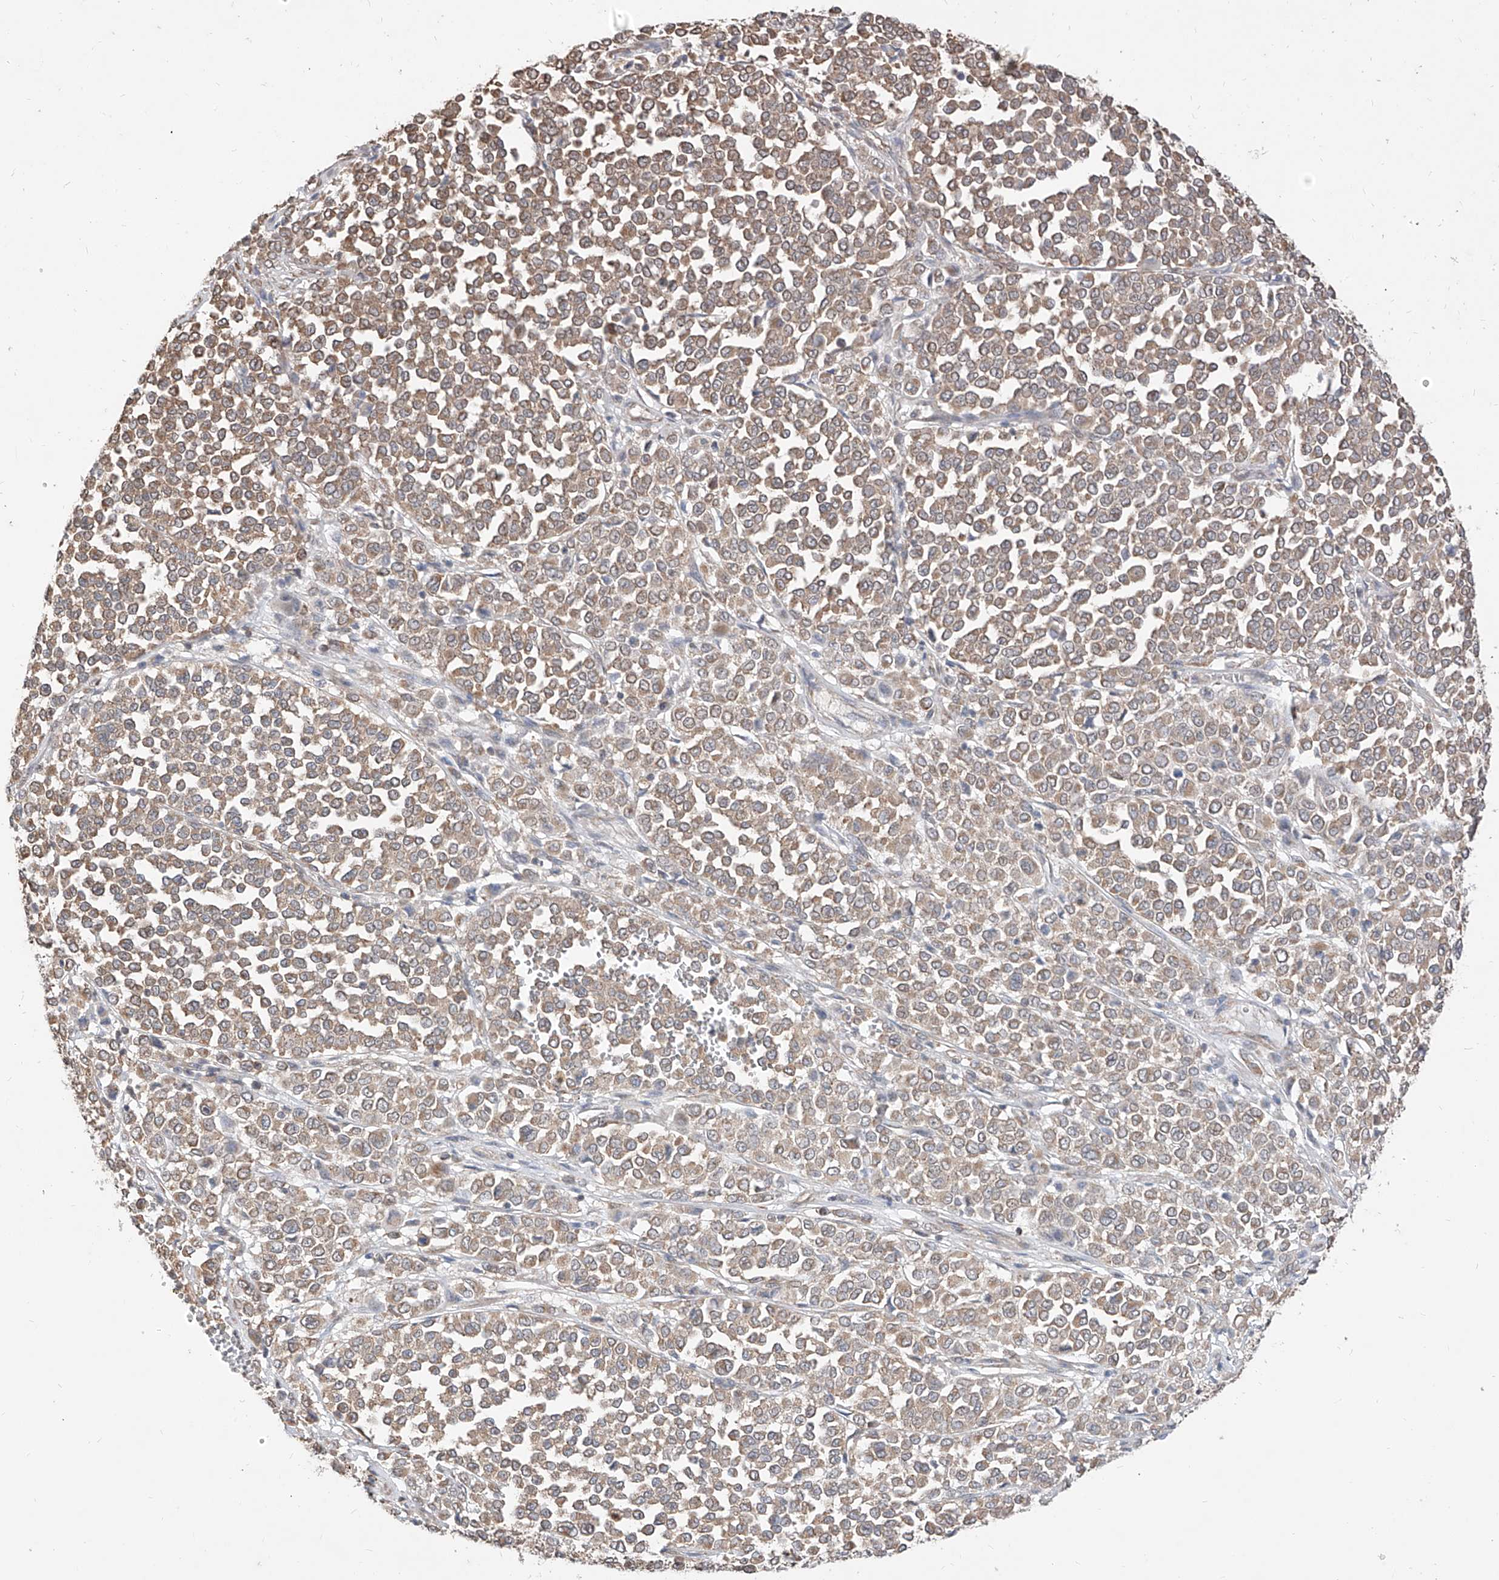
{"staining": {"intensity": "moderate", "quantity": ">75%", "location": "cytoplasmic/membranous"}, "tissue": "melanoma", "cell_type": "Tumor cells", "image_type": "cancer", "snomed": [{"axis": "morphology", "description": "Malignant melanoma, Metastatic site"}, {"axis": "topography", "description": "Pancreas"}], "caption": "A brown stain shows moderate cytoplasmic/membranous staining of a protein in melanoma tumor cells. (DAB (3,3'-diaminobenzidine) IHC with brightfield microscopy, high magnification).", "gene": "C8orf82", "patient": {"sex": "female", "age": 30}}